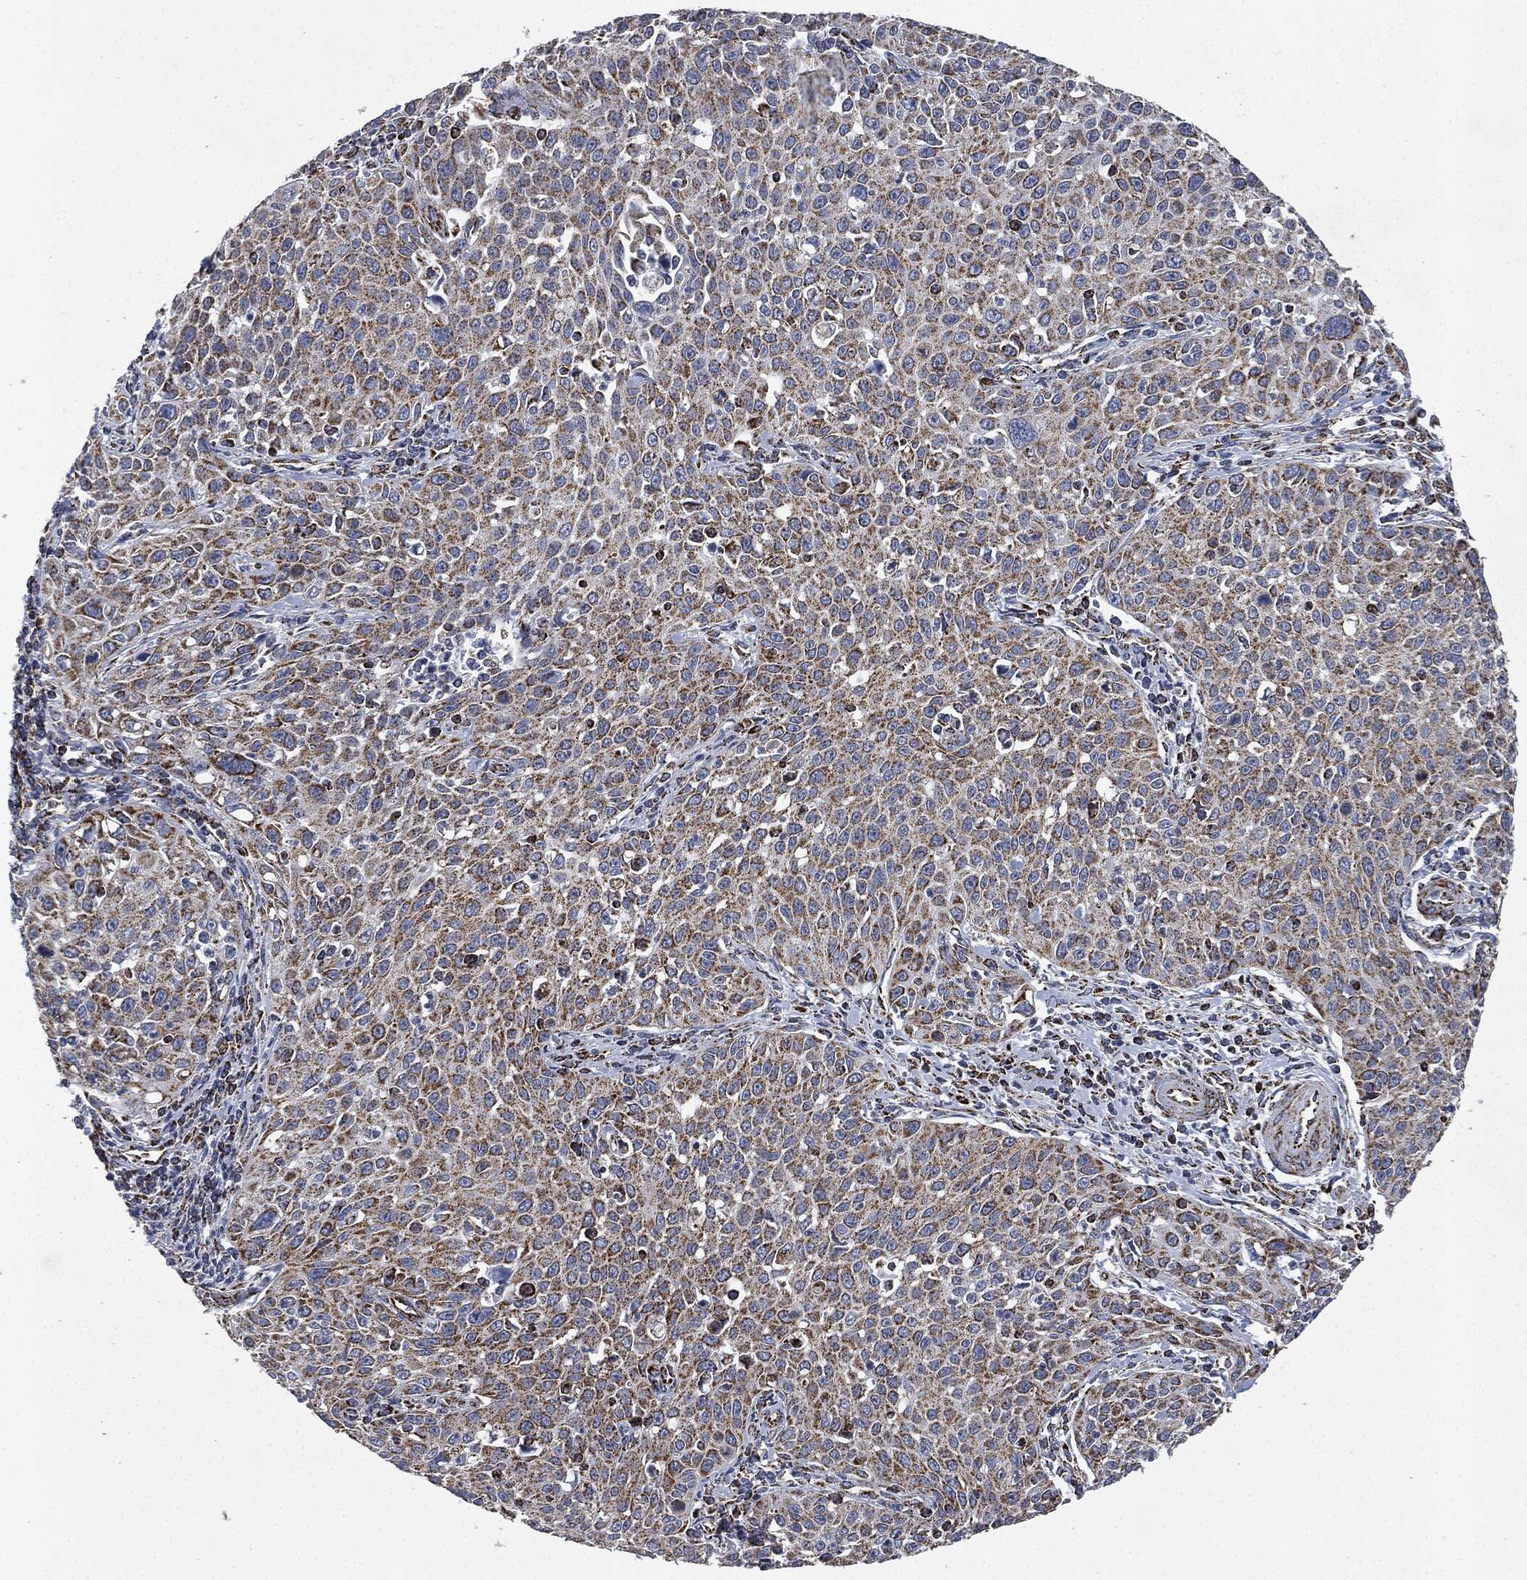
{"staining": {"intensity": "moderate", "quantity": ">75%", "location": "cytoplasmic/membranous"}, "tissue": "cervical cancer", "cell_type": "Tumor cells", "image_type": "cancer", "snomed": [{"axis": "morphology", "description": "Squamous cell carcinoma, NOS"}, {"axis": "topography", "description": "Cervix"}], "caption": "There is medium levels of moderate cytoplasmic/membranous staining in tumor cells of cervical squamous cell carcinoma, as demonstrated by immunohistochemical staining (brown color).", "gene": "RYK", "patient": {"sex": "female", "age": 26}}